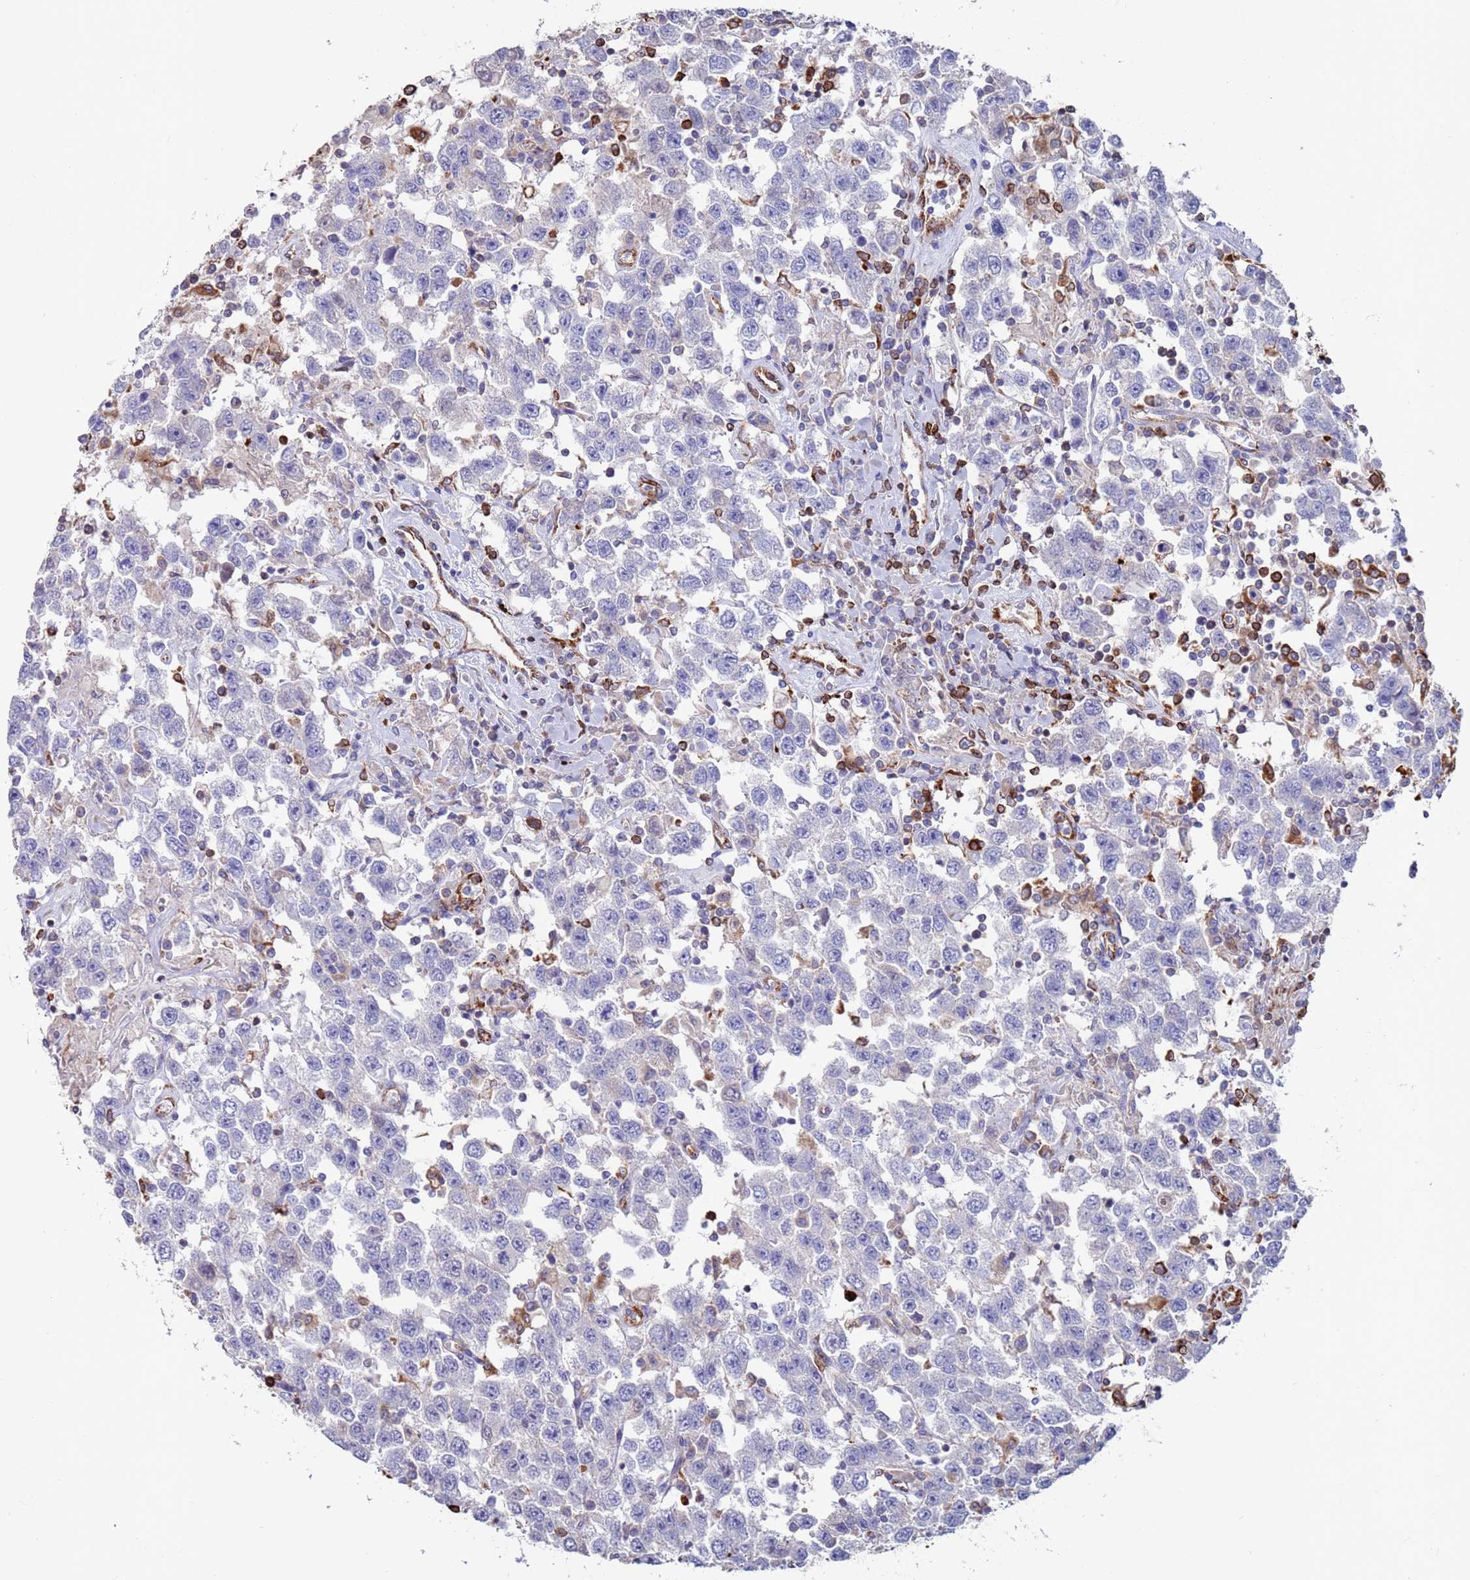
{"staining": {"intensity": "negative", "quantity": "none", "location": "none"}, "tissue": "testis cancer", "cell_type": "Tumor cells", "image_type": "cancer", "snomed": [{"axis": "morphology", "description": "Seminoma, NOS"}, {"axis": "topography", "description": "Testis"}], "caption": "The IHC micrograph has no significant staining in tumor cells of testis cancer tissue.", "gene": "GREB1L", "patient": {"sex": "male", "age": 41}}